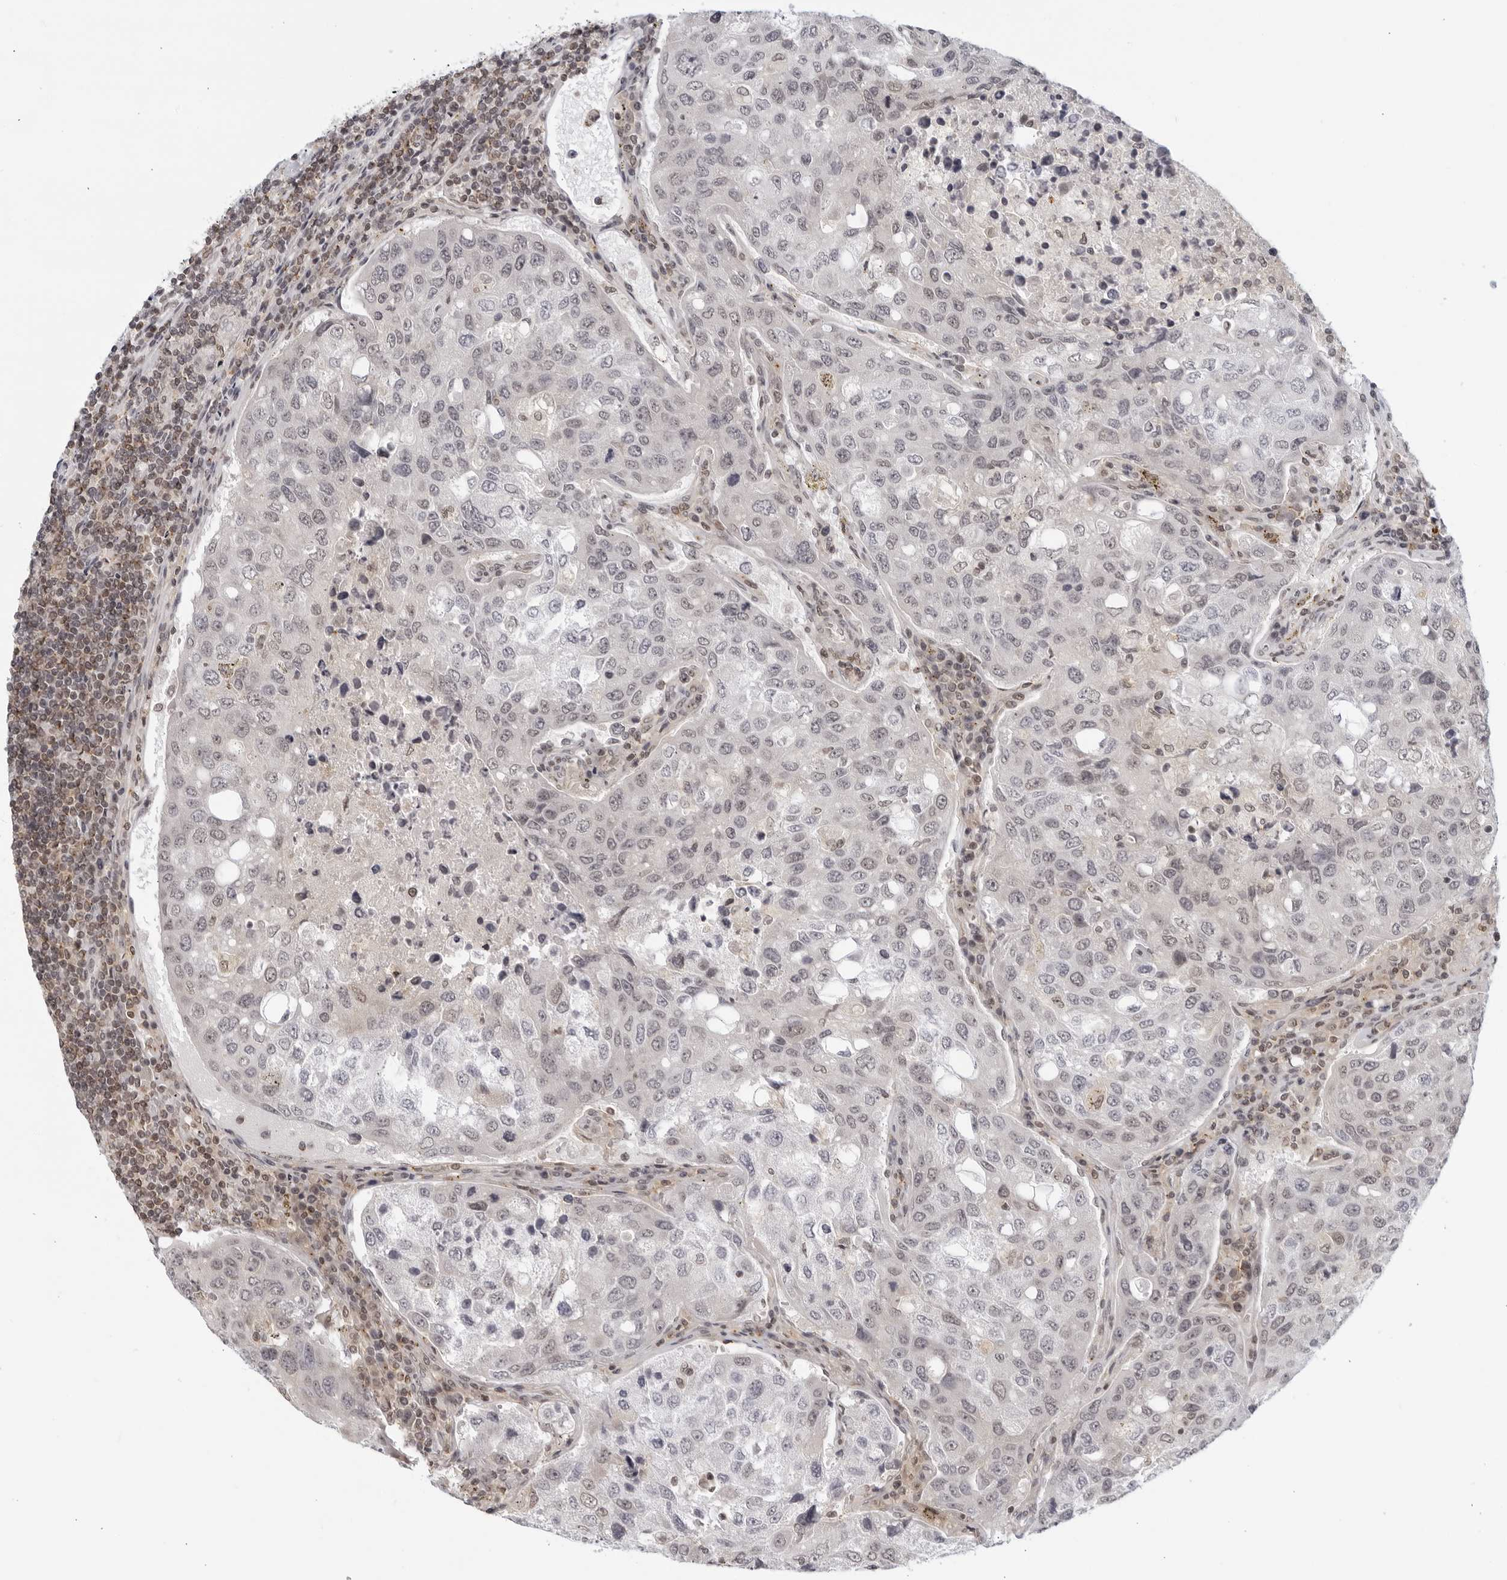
{"staining": {"intensity": "moderate", "quantity": "<25%", "location": "nuclear"}, "tissue": "urothelial cancer", "cell_type": "Tumor cells", "image_type": "cancer", "snomed": [{"axis": "morphology", "description": "Urothelial carcinoma, High grade"}, {"axis": "topography", "description": "Lymph node"}, {"axis": "topography", "description": "Urinary bladder"}], "caption": "IHC photomicrograph of neoplastic tissue: human high-grade urothelial carcinoma stained using immunohistochemistry (IHC) exhibits low levels of moderate protein expression localized specifically in the nuclear of tumor cells, appearing as a nuclear brown color.", "gene": "CC2D1B", "patient": {"sex": "male", "age": 51}}